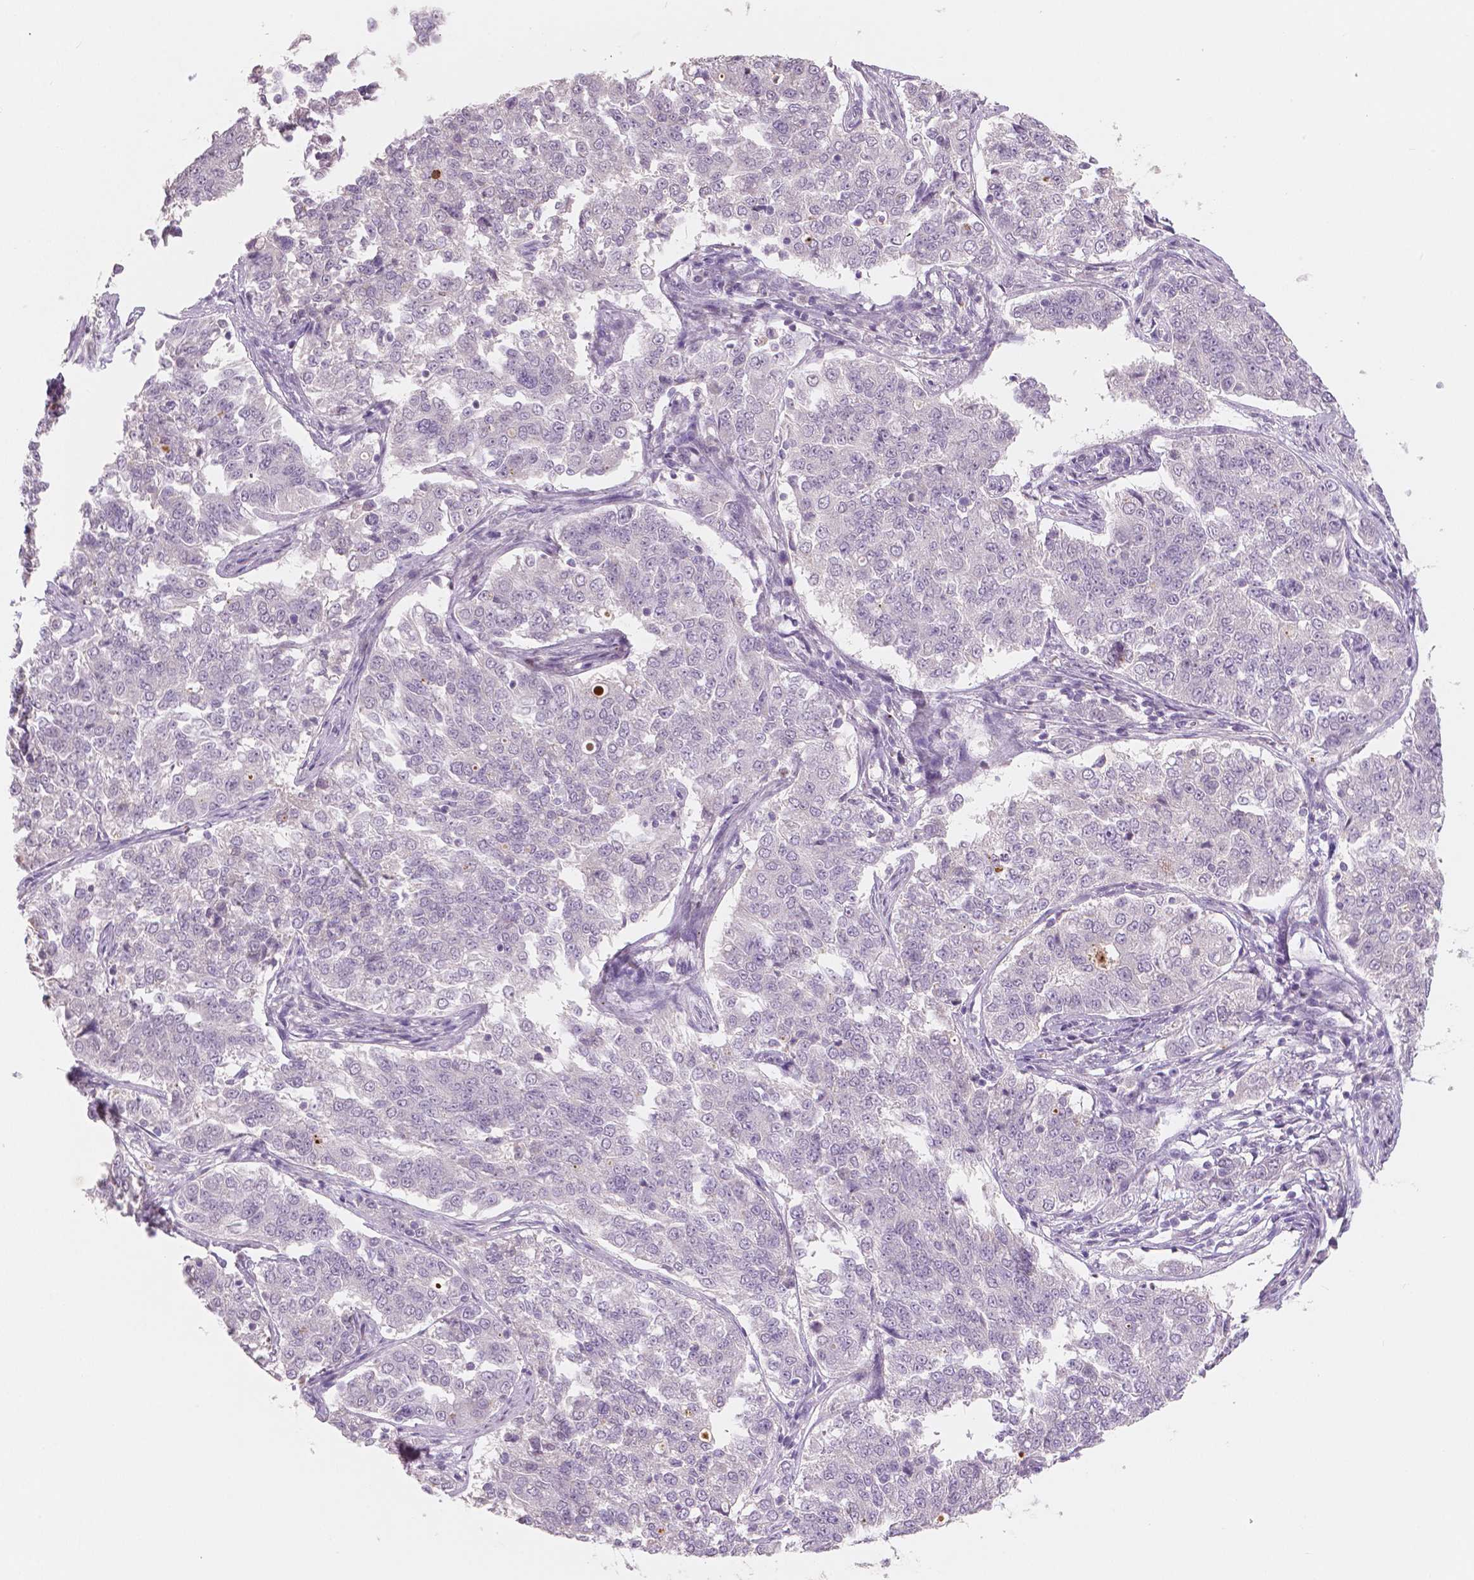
{"staining": {"intensity": "negative", "quantity": "none", "location": "none"}, "tissue": "endometrial cancer", "cell_type": "Tumor cells", "image_type": "cancer", "snomed": [{"axis": "morphology", "description": "Adenocarcinoma, NOS"}, {"axis": "topography", "description": "Endometrium"}], "caption": "Tumor cells show no significant protein positivity in adenocarcinoma (endometrial).", "gene": "APOA4", "patient": {"sex": "female", "age": 43}}